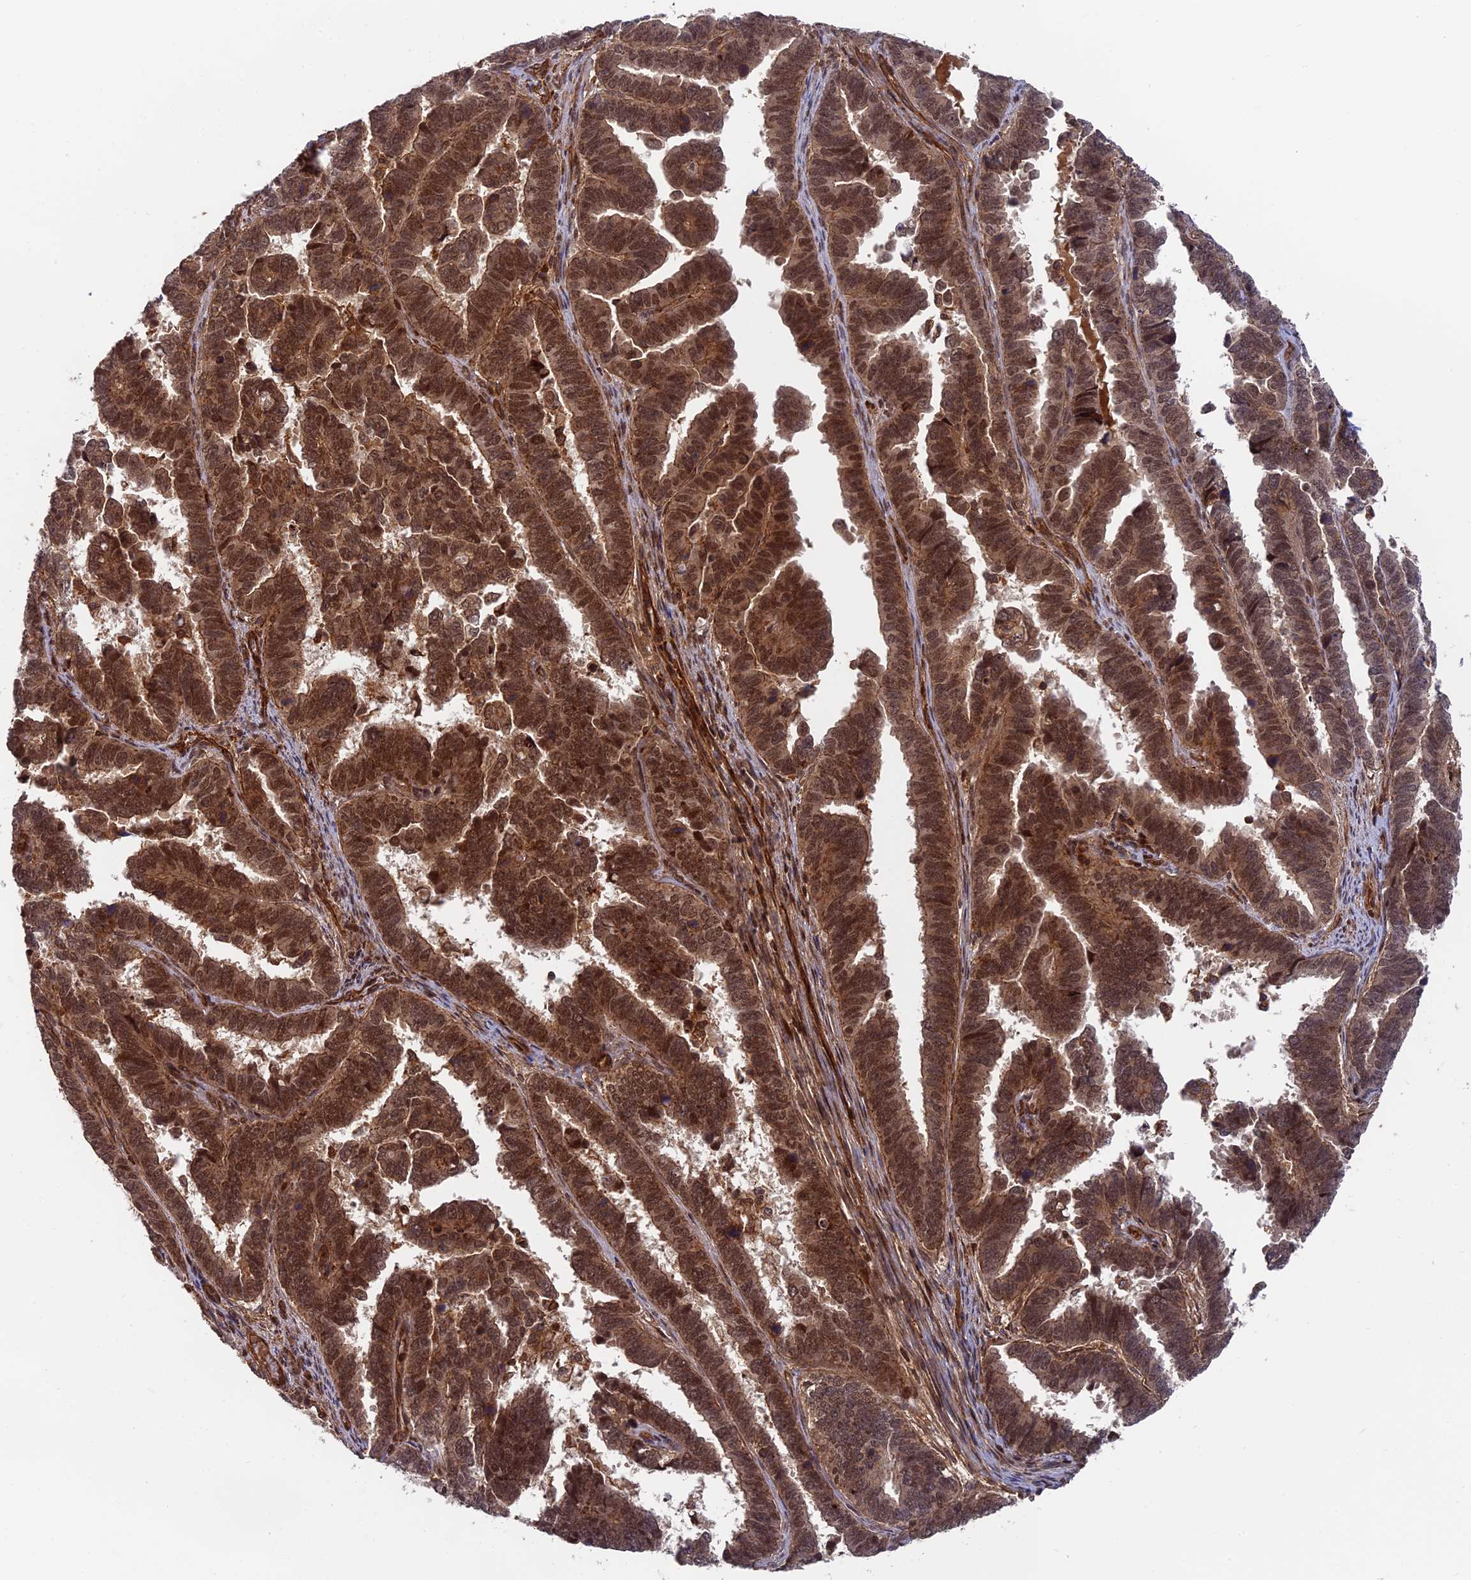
{"staining": {"intensity": "strong", "quantity": ">75%", "location": "cytoplasmic/membranous,nuclear"}, "tissue": "endometrial cancer", "cell_type": "Tumor cells", "image_type": "cancer", "snomed": [{"axis": "morphology", "description": "Adenocarcinoma, NOS"}, {"axis": "topography", "description": "Endometrium"}], "caption": "A brown stain shows strong cytoplasmic/membranous and nuclear staining of a protein in endometrial adenocarcinoma tumor cells.", "gene": "OSBPL1A", "patient": {"sex": "female", "age": 75}}